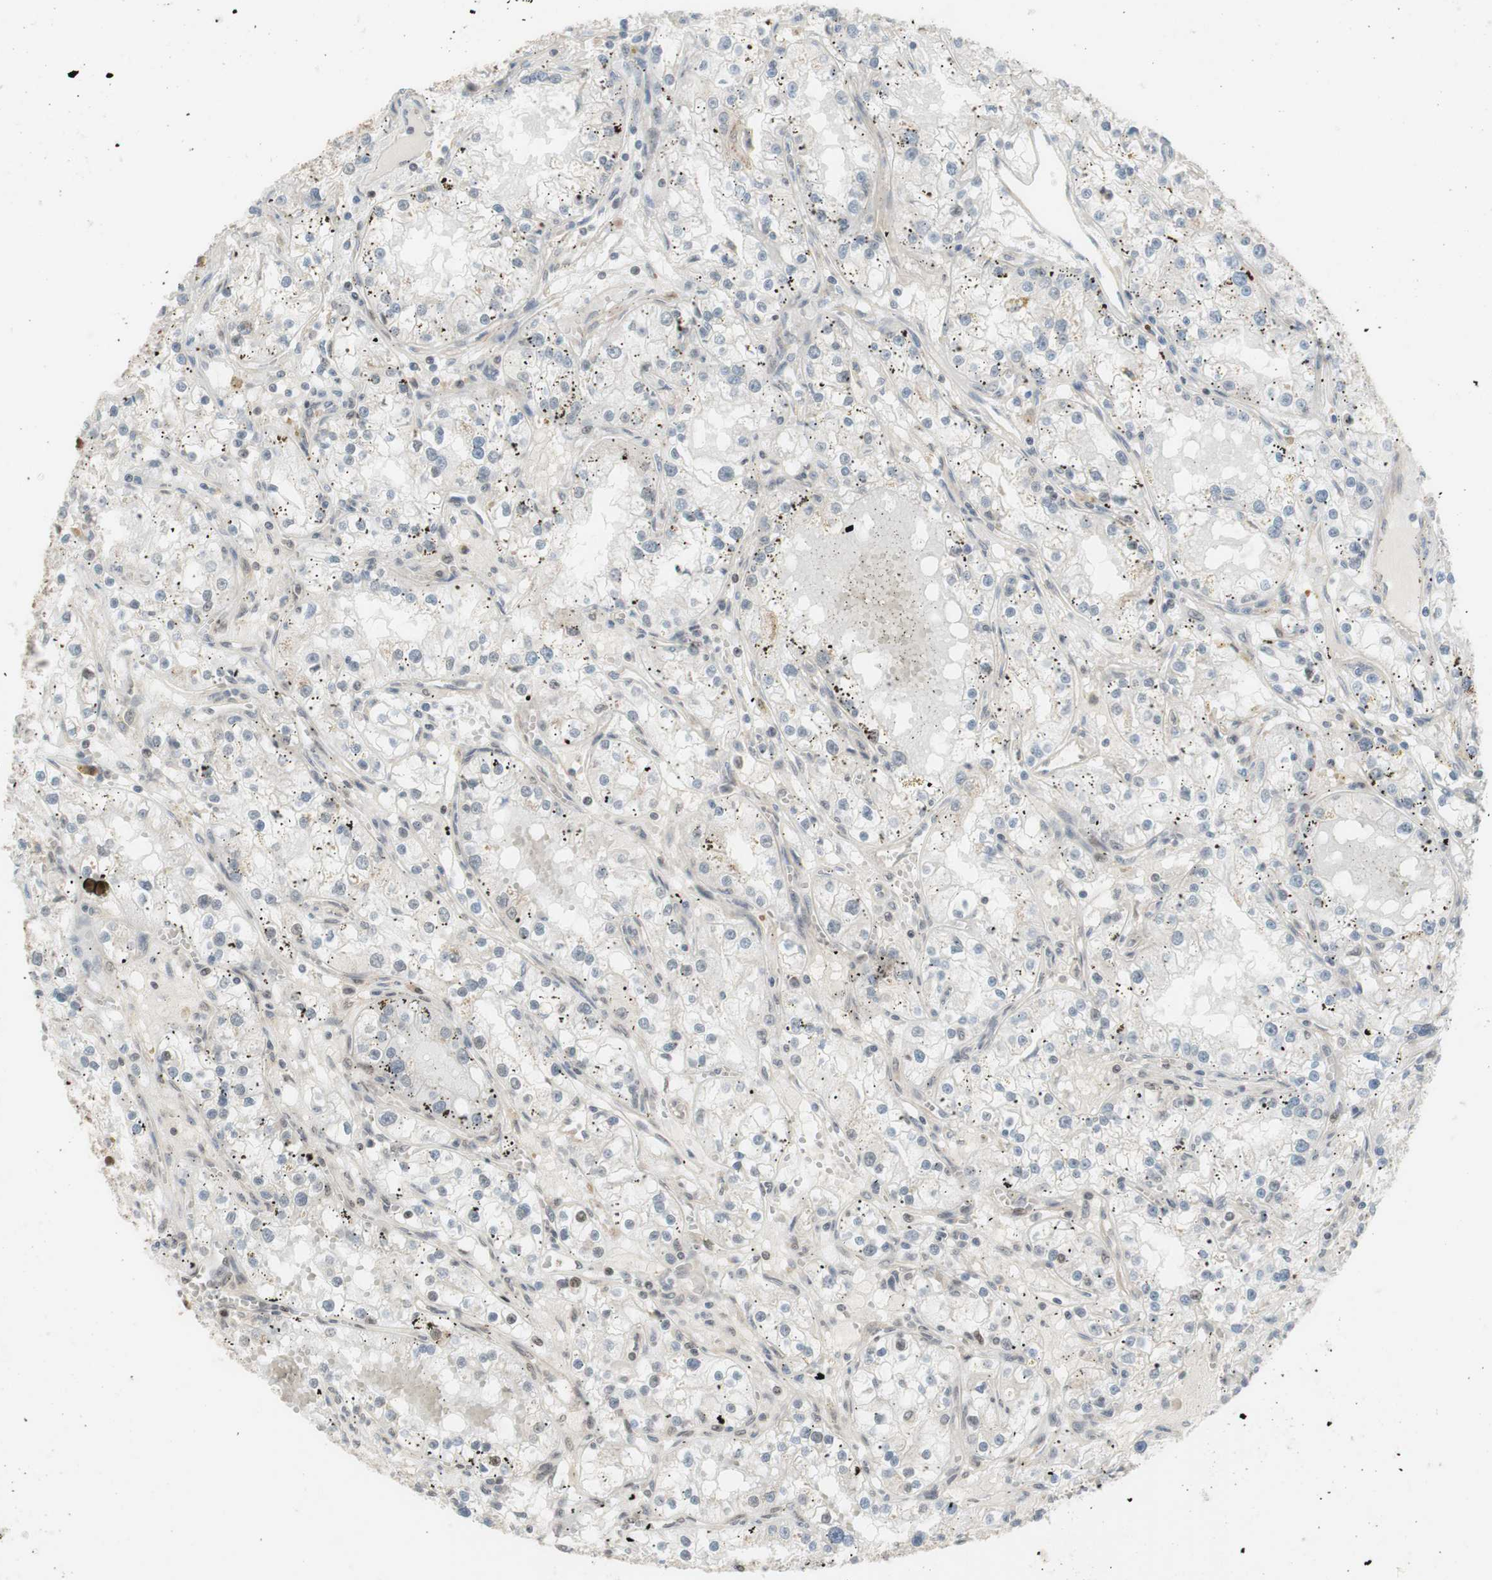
{"staining": {"intensity": "weak", "quantity": "<25%", "location": "cytoplasmic/membranous"}, "tissue": "renal cancer", "cell_type": "Tumor cells", "image_type": "cancer", "snomed": [{"axis": "morphology", "description": "Adenocarcinoma, NOS"}, {"axis": "topography", "description": "Kidney"}], "caption": "The IHC photomicrograph has no significant positivity in tumor cells of renal adenocarcinoma tissue. (Brightfield microscopy of DAB (3,3'-diaminobenzidine) IHC at high magnification).", "gene": "SUFU", "patient": {"sex": "male", "age": 56}}